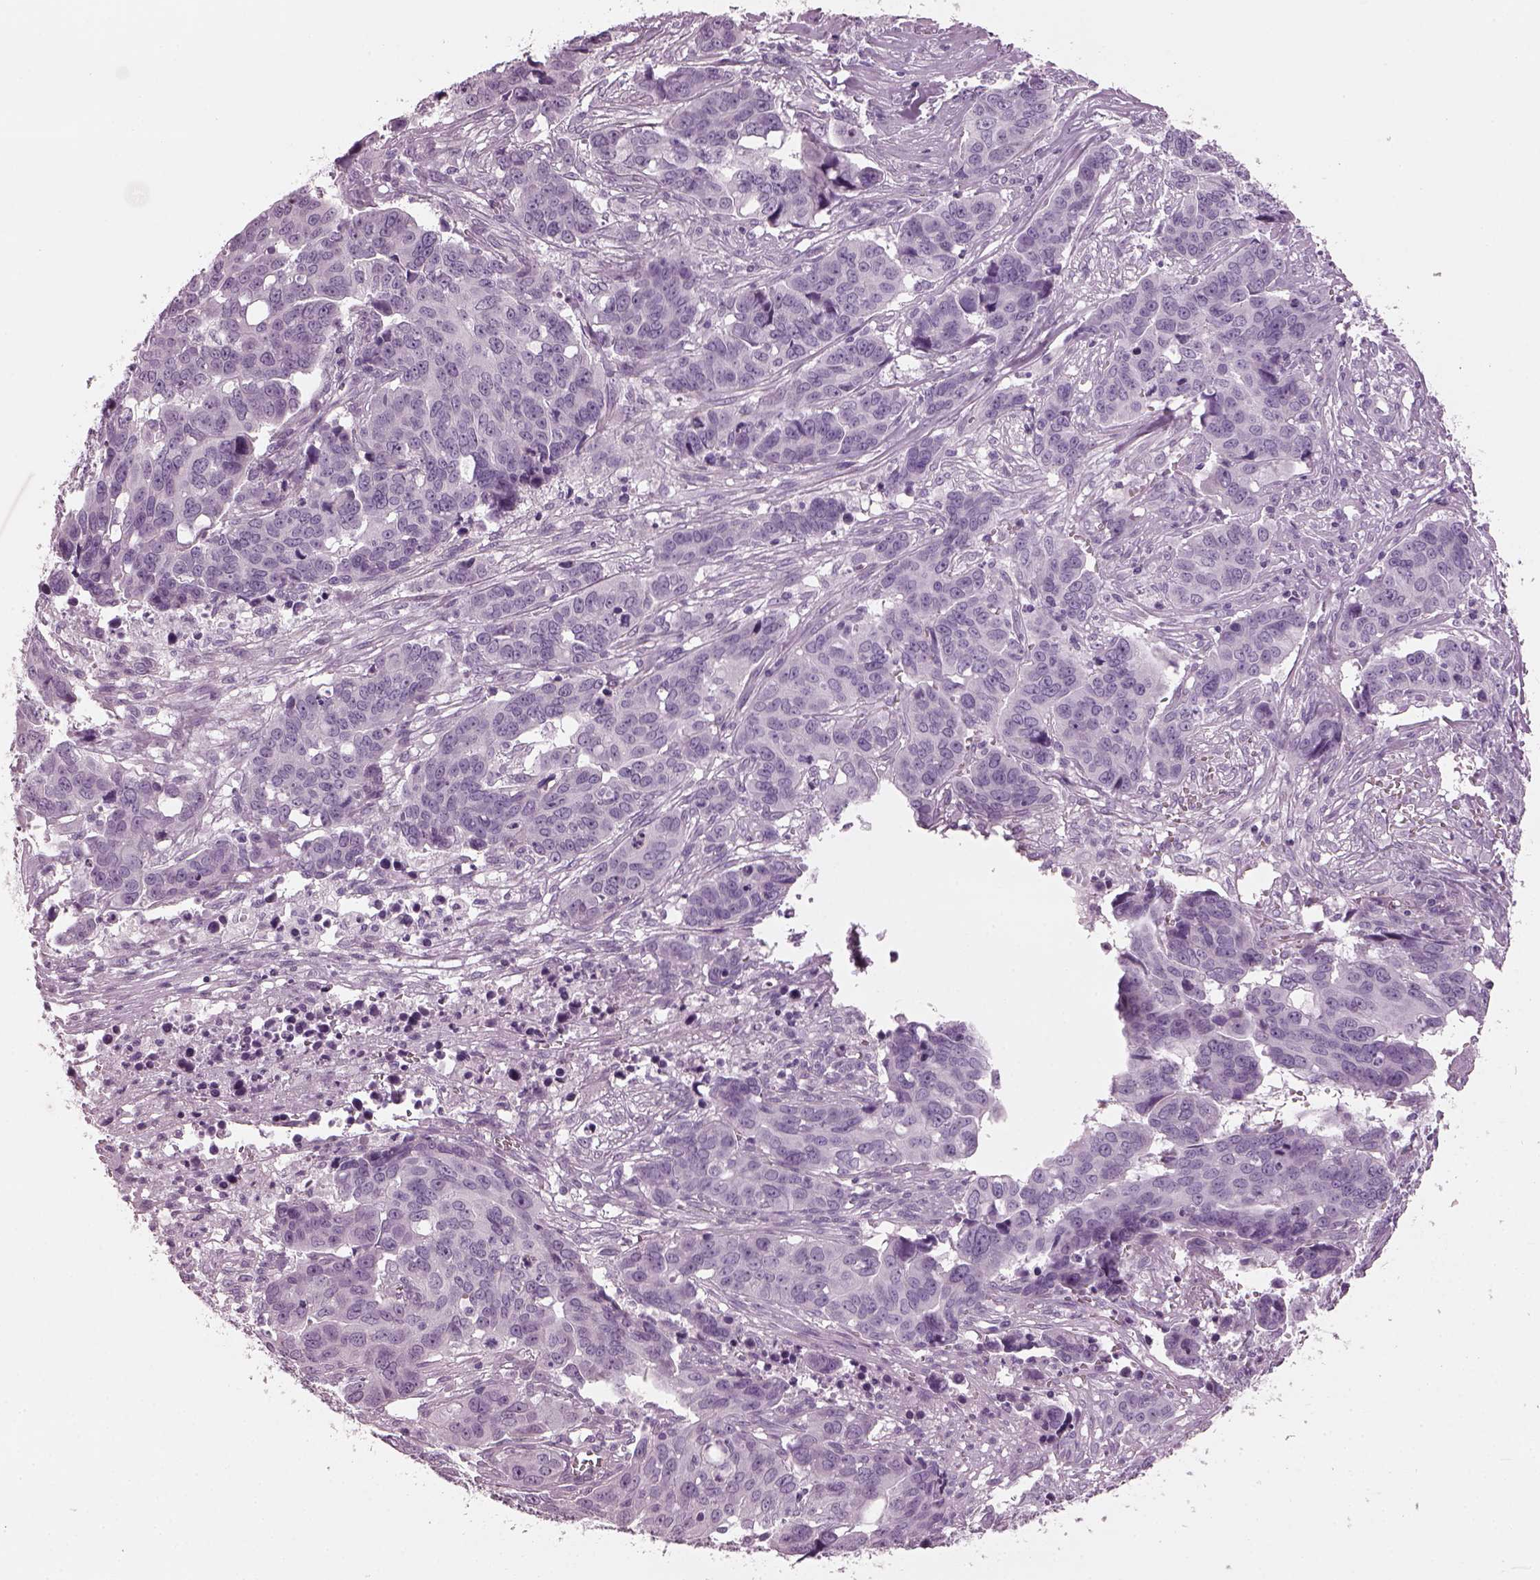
{"staining": {"intensity": "negative", "quantity": "none", "location": "none"}, "tissue": "ovarian cancer", "cell_type": "Tumor cells", "image_type": "cancer", "snomed": [{"axis": "morphology", "description": "Carcinoma, endometroid"}, {"axis": "topography", "description": "Ovary"}], "caption": "Tumor cells are negative for brown protein staining in ovarian cancer (endometroid carcinoma).", "gene": "PDC", "patient": {"sex": "female", "age": 78}}